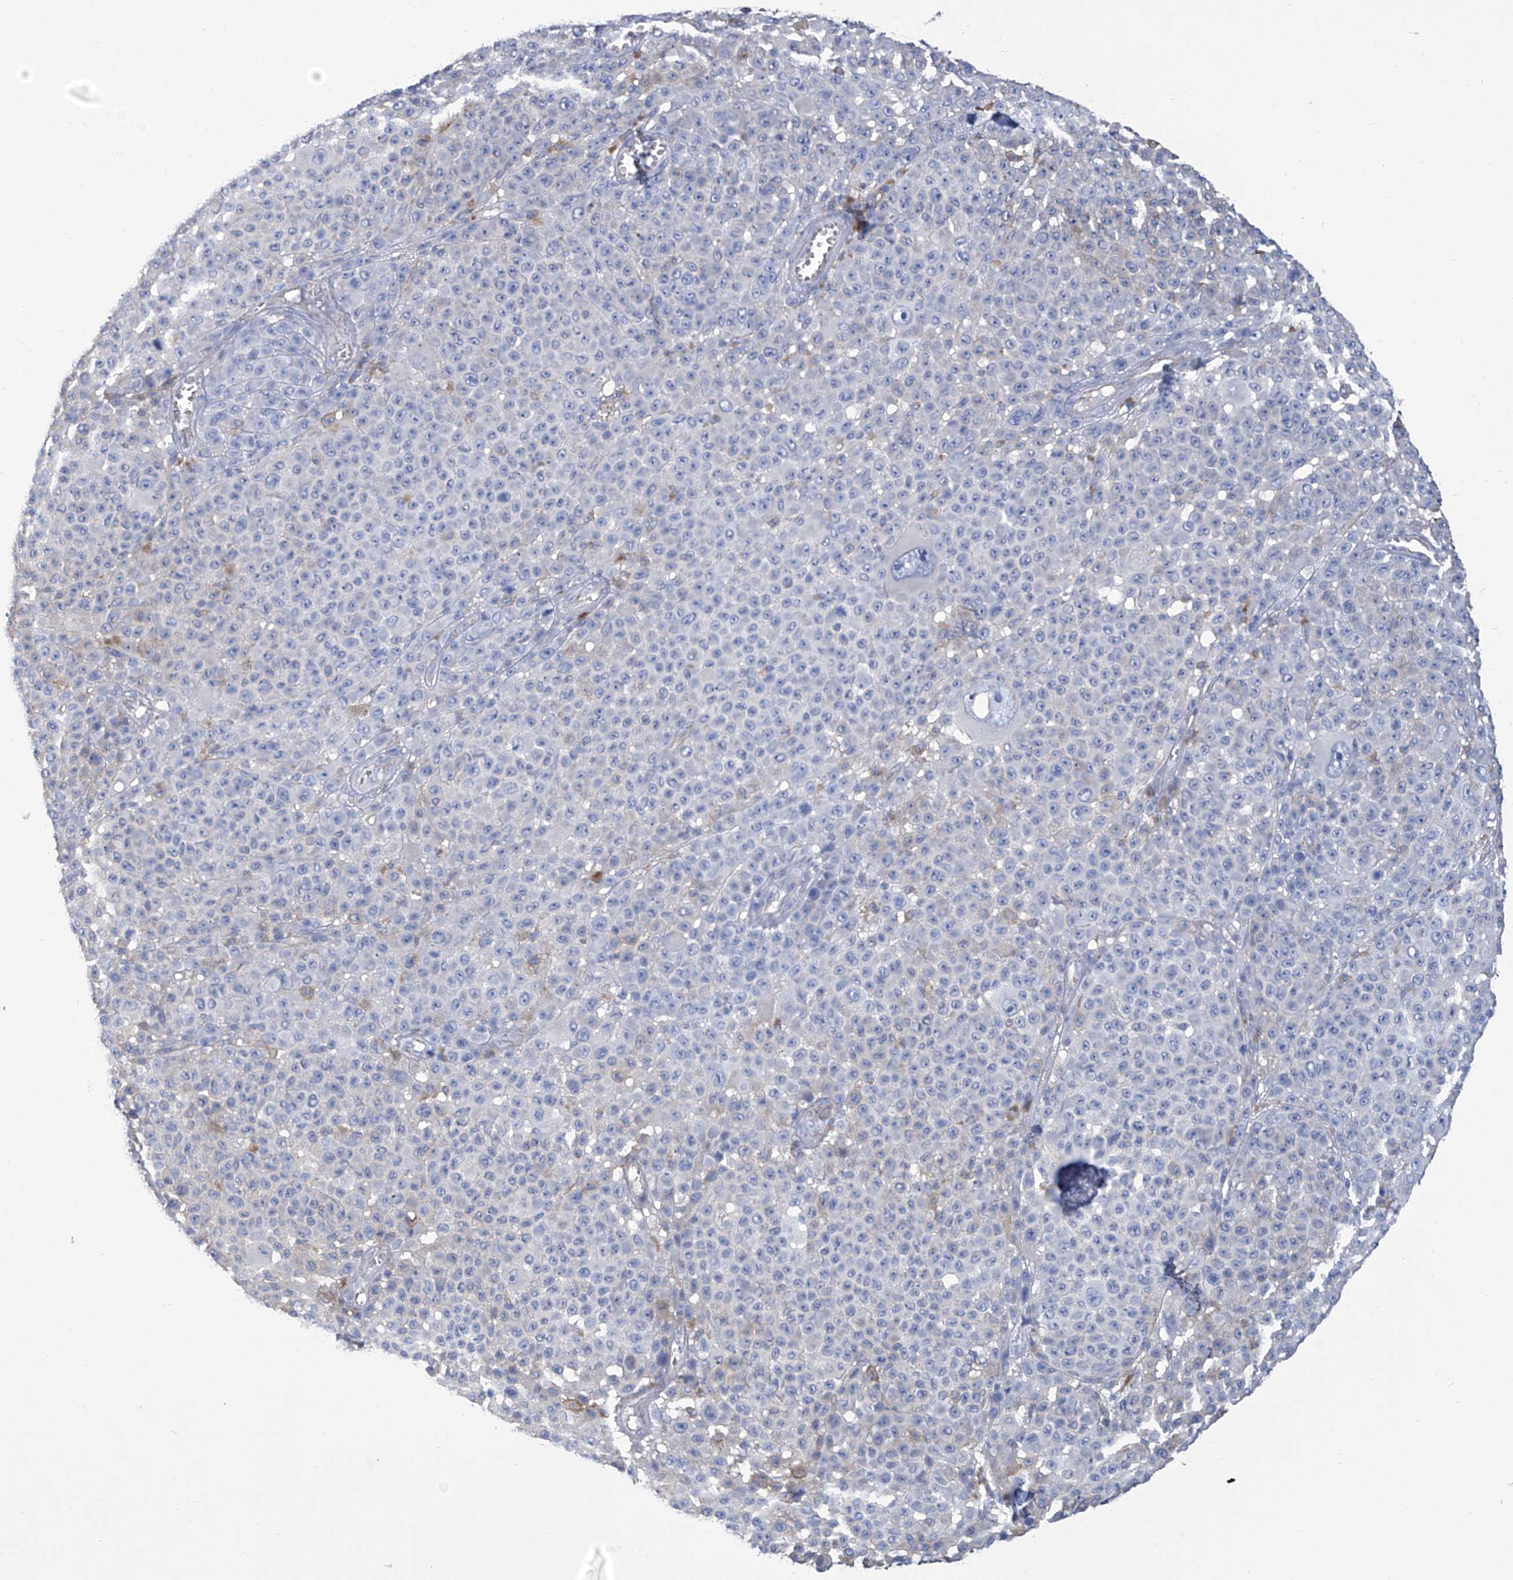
{"staining": {"intensity": "negative", "quantity": "none", "location": "none"}, "tissue": "melanoma", "cell_type": "Tumor cells", "image_type": "cancer", "snomed": [{"axis": "morphology", "description": "Malignant melanoma, NOS"}, {"axis": "topography", "description": "Skin"}], "caption": "IHC micrograph of malignant melanoma stained for a protein (brown), which displays no expression in tumor cells. (DAB immunohistochemistry (IHC) visualized using brightfield microscopy, high magnification).", "gene": "SMS", "patient": {"sex": "female", "age": 94}}